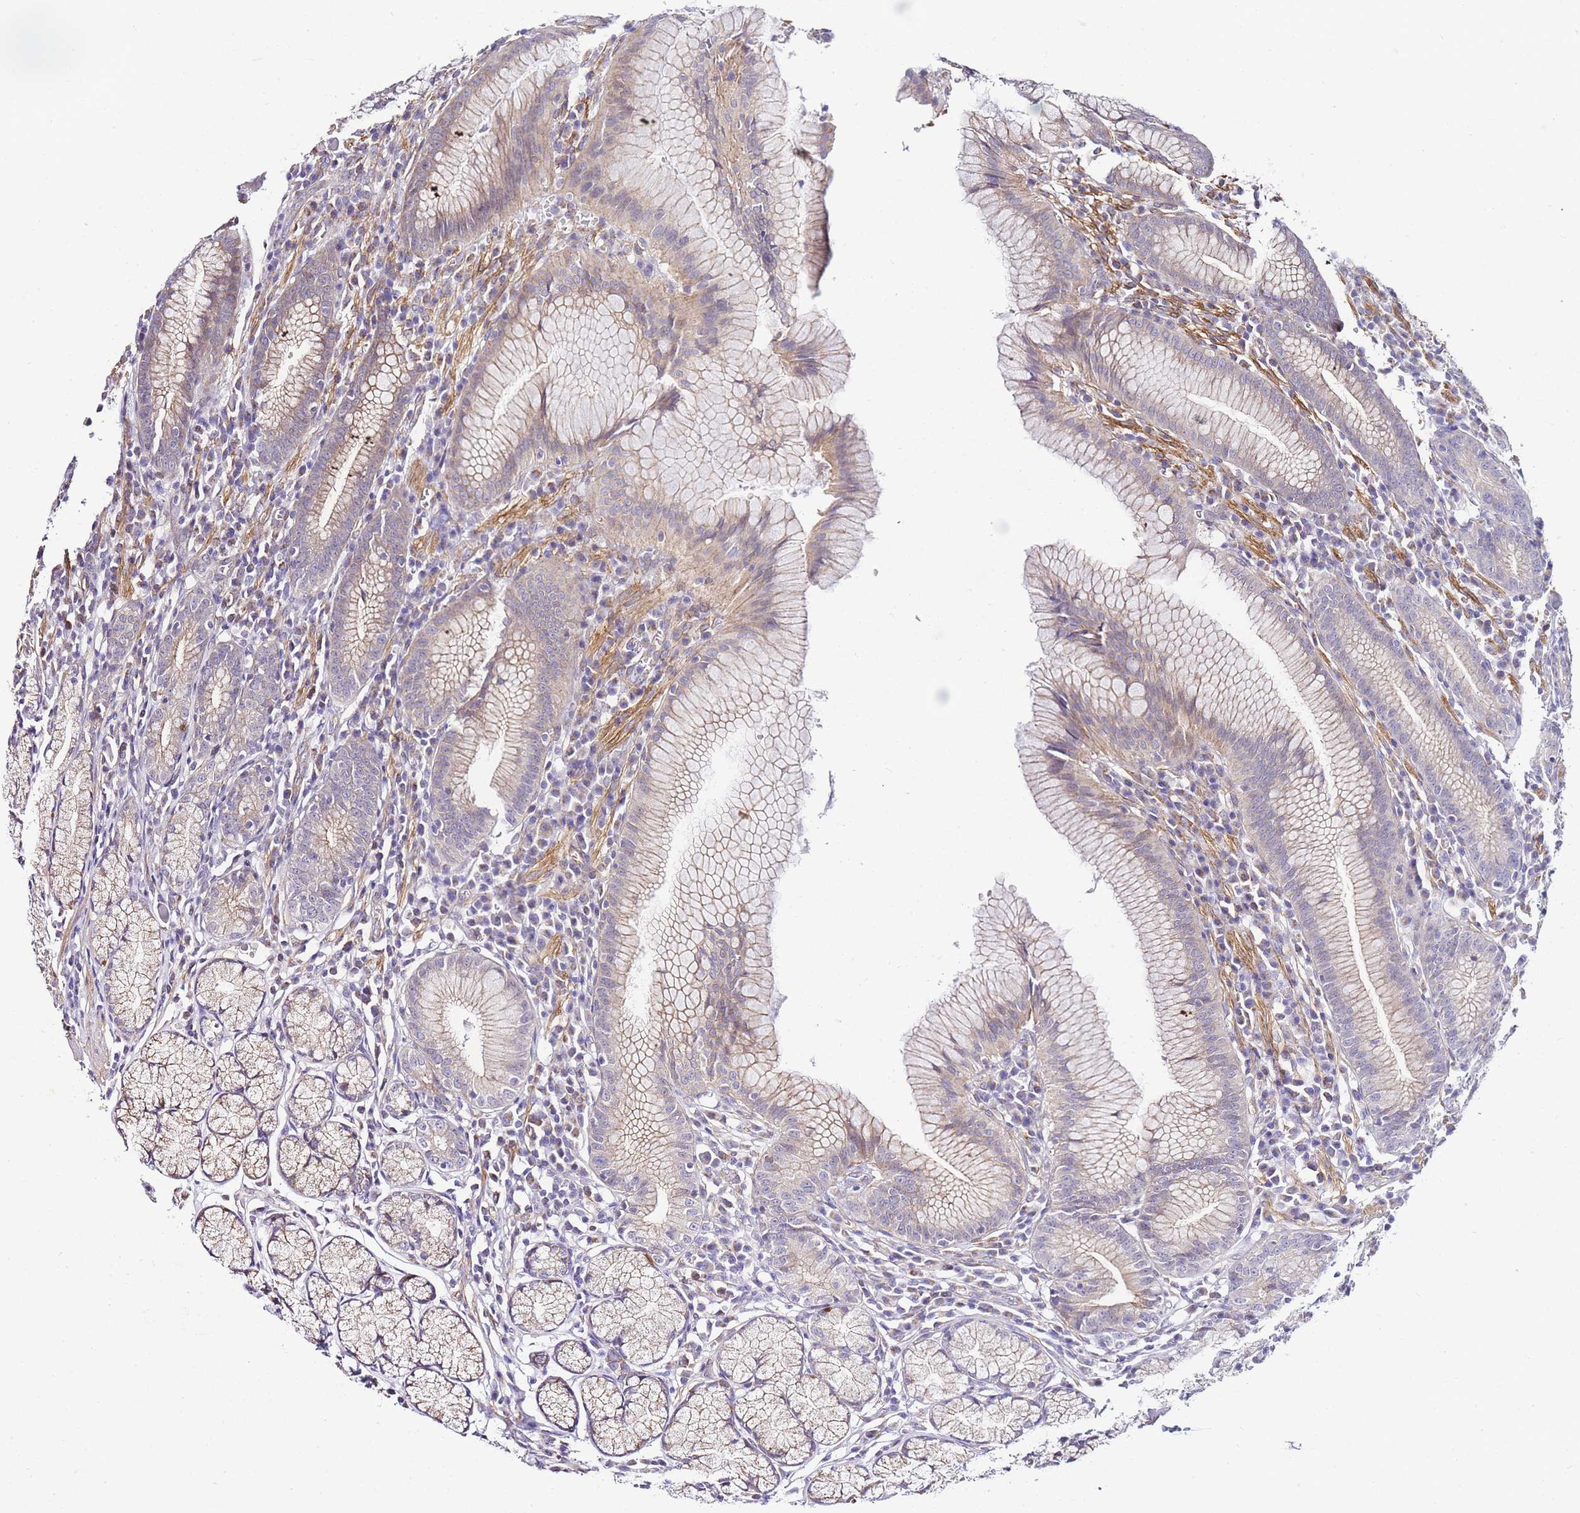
{"staining": {"intensity": "strong", "quantity": "25%-75%", "location": "cytoplasmic/membranous"}, "tissue": "stomach", "cell_type": "Glandular cells", "image_type": "normal", "snomed": [{"axis": "morphology", "description": "Normal tissue, NOS"}, {"axis": "topography", "description": "Stomach"}], "caption": "Normal stomach shows strong cytoplasmic/membranous staining in about 25%-75% of glandular cells, visualized by immunohistochemistry.", "gene": "PDCD7", "patient": {"sex": "male", "age": 55}}